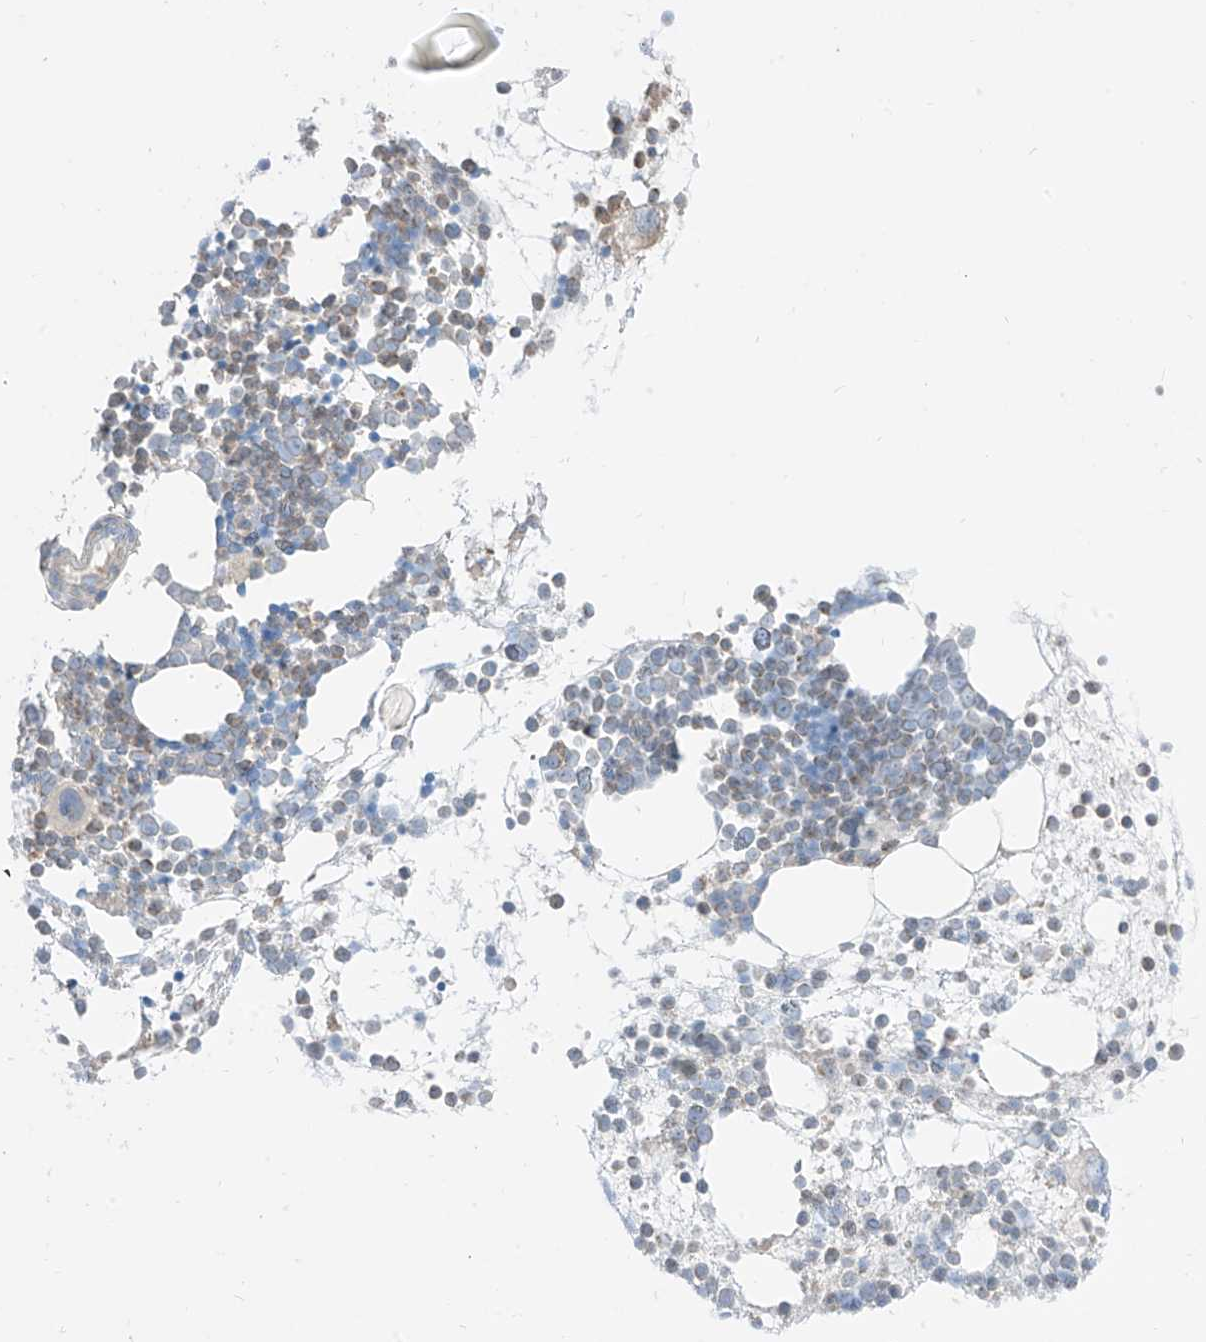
{"staining": {"intensity": "weak", "quantity": "<25%", "location": "cytoplasmic/membranous"}, "tissue": "bone marrow", "cell_type": "Hematopoietic cells", "image_type": "normal", "snomed": [{"axis": "morphology", "description": "Normal tissue, NOS"}, {"axis": "topography", "description": "Bone marrow"}], "caption": "IHC micrograph of unremarkable human bone marrow stained for a protein (brown), which exhibits no expression in hematopoietic cells. (DAB immunohistochemistry (IHC) visualized using brightfield microscopy, high magnification).", "gene": "ETHE1", "patient": {"sex": "male", "age": 54}}